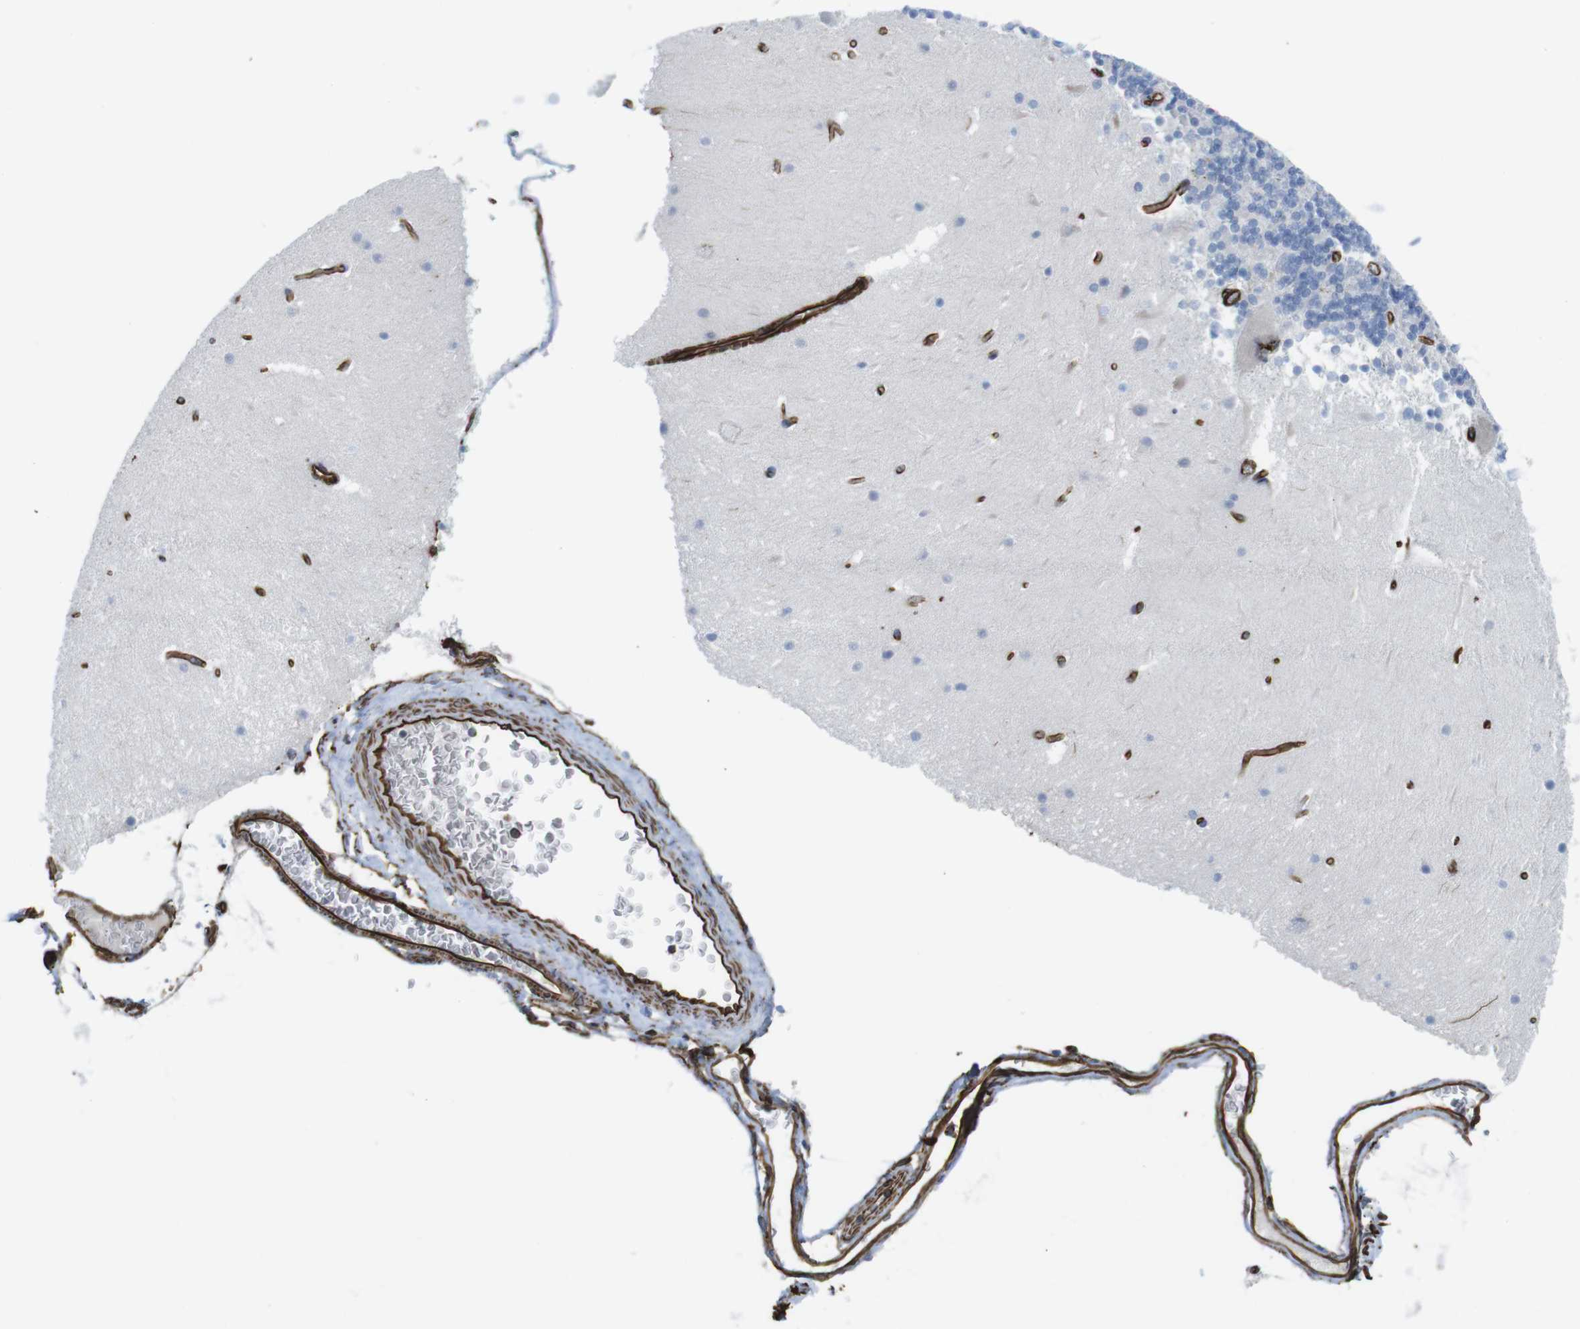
{"staining": {"intensity": "negative", "quantity": "none", "location": "none"}, "tissue": "cerebellum", "cell_type": "Cells in granular layer", "image_type": "normal", "snomed": [{"axis": "morphology", "description": "Normal tissue, NOS"}, {"axis": "topography", "description": "Cerebellum"}], "caption": "This is an IHC micrograph of normal cerebellum. There is no positivity in cells in granular layer.", "gene": "RALGPS1", "patient": {"sex": "male", "age": 45}}